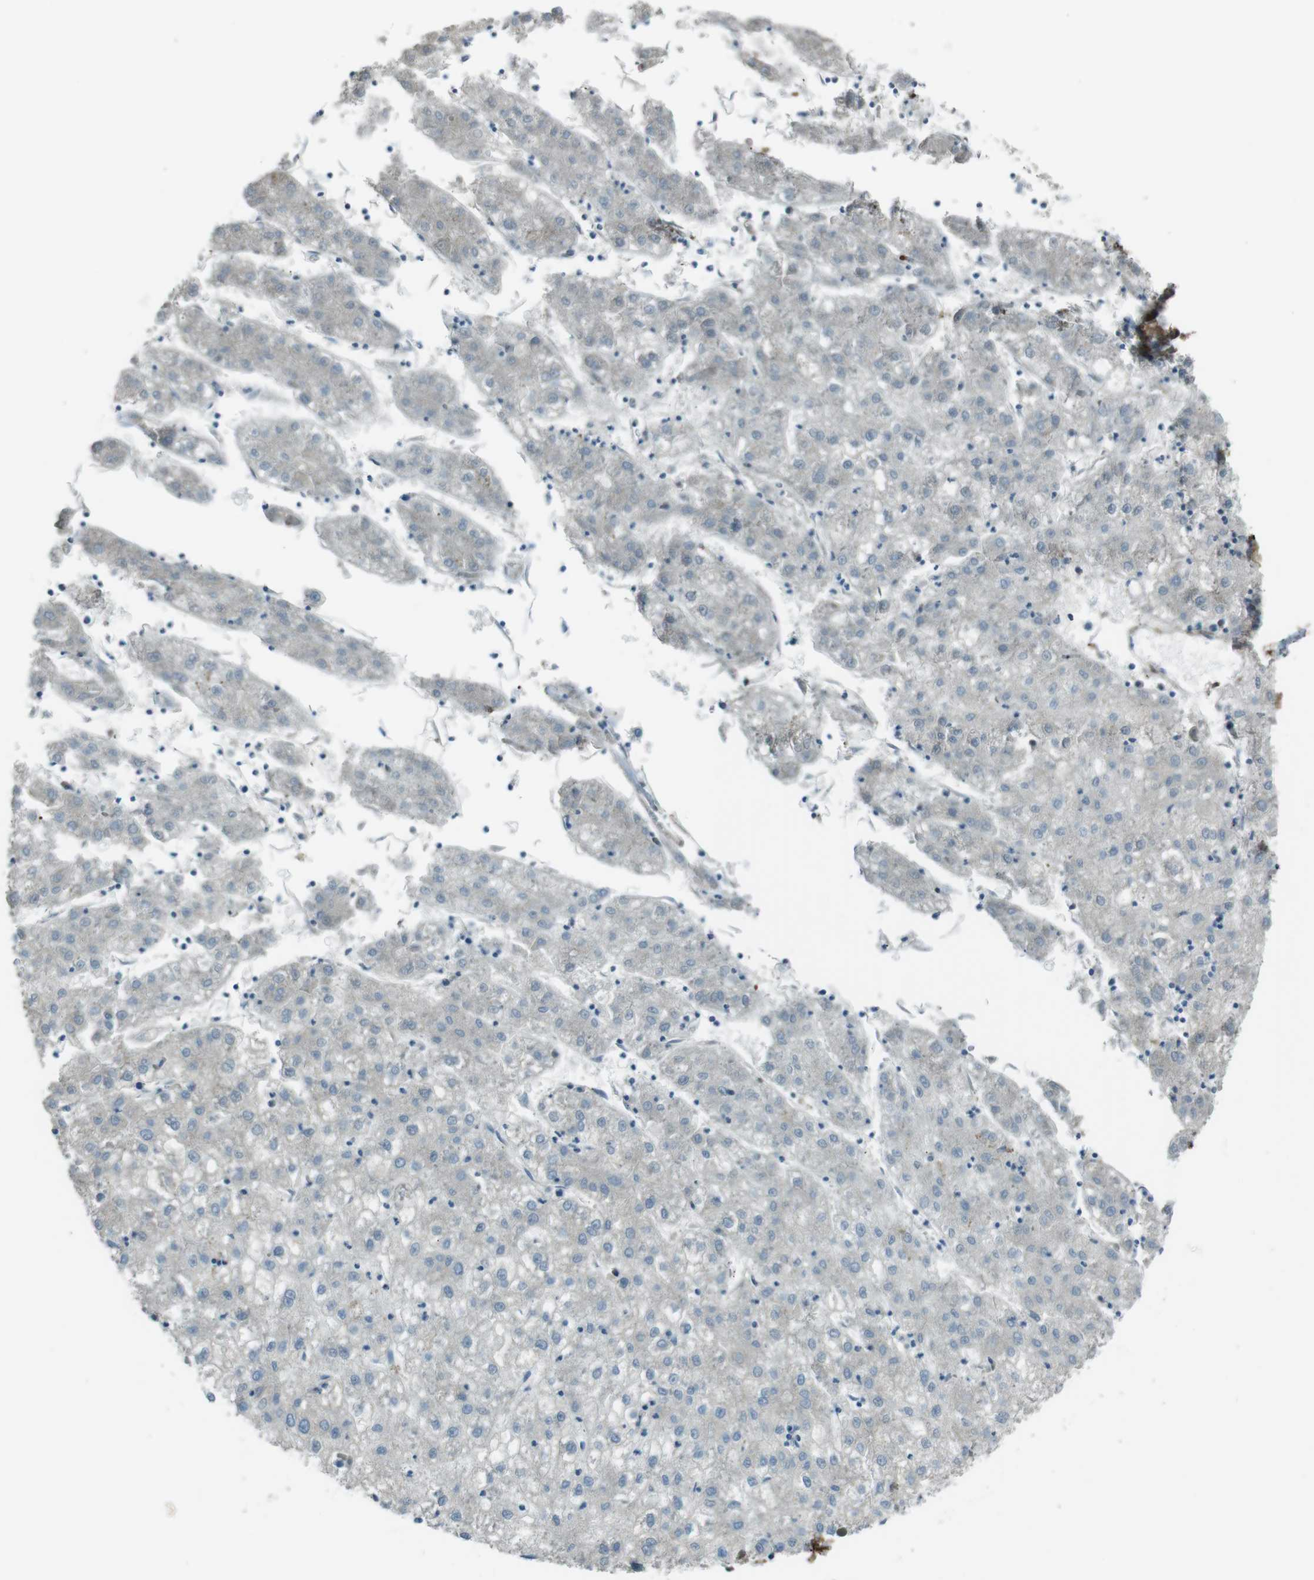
{"staining": {"intensity": "negative", "quantity": "none", "location": "none"}, "tissue": "liver cancer", "cell_type": "Tumor cells", "image_type": "cancer", "snomed": [{"axis": "morphology", "description": "Carcinoma, Hepatocellular, NOS"}, {"axis": "topography", "description": "Liver"}], "caption": "A high-resolution histopathology image shows immunohistochemistry staining of hepatocellular carcinoma (liver), which exhibits no significant expression in tumor cells. Brightfield microscopy of immunohistochemistry stained with DAB (3,3'-diaminobenzidine) (brown) and hematoxylin (blue), captured at high magnification.", "gene": "SFT2D1", "patient": {"sex": "male", "age": 72}}